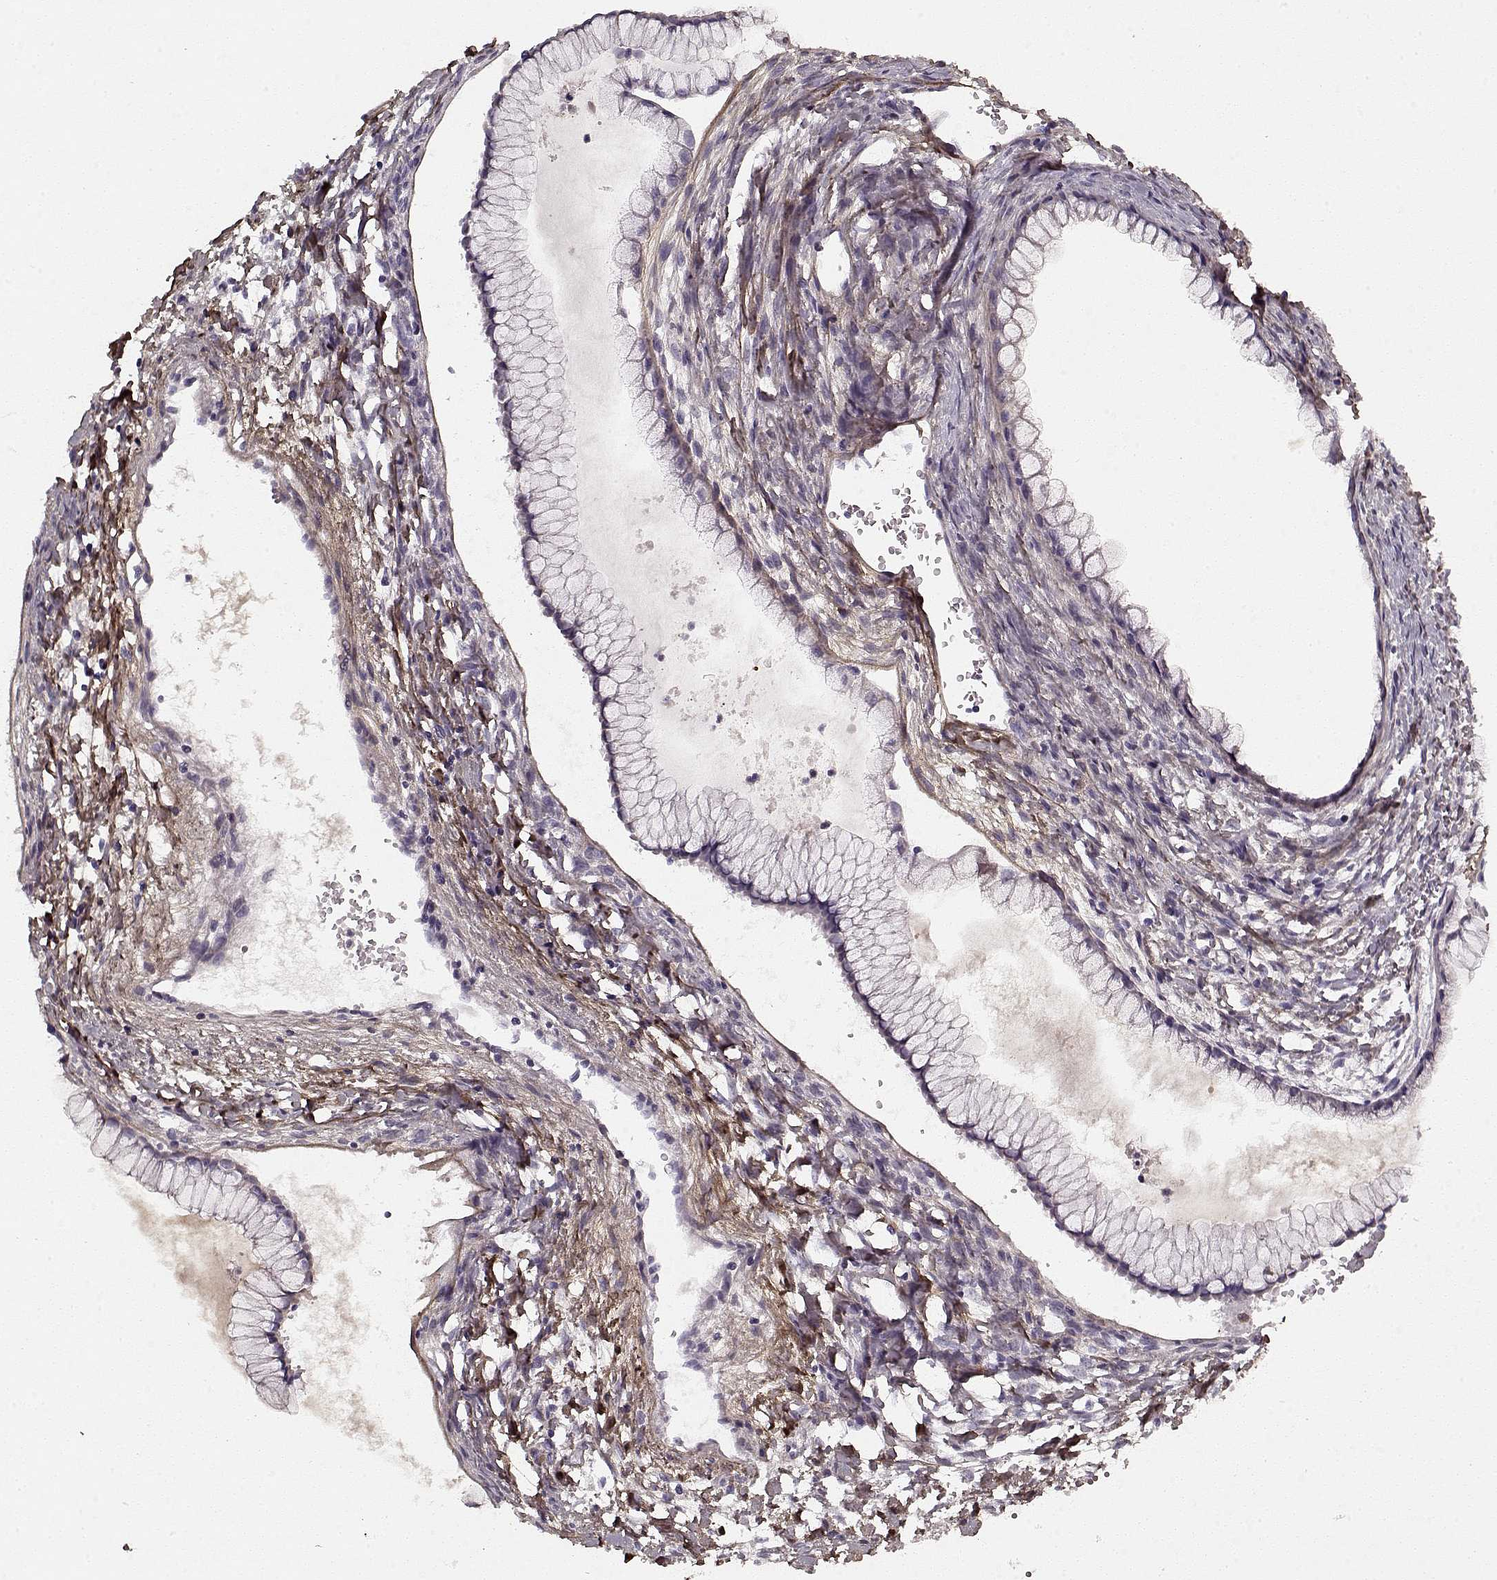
{"staining": {"intensity": "negative", "quantity": "none", "location": "none"}, "tissue": "ovarian cancer", "cell_type": "Tumor cells", "image_type": "cancer", "snomed": [{"axis": "morphology", "description": "Cystadenocarcinoma, mucinous, NOS"}, {"axis": "topography", "description": "Ovary"}], "caption": "An image of human mucinous cystadenocarcinoma (ovarian) is negative for staining in tumor cells. Nuclei are stained in blue.", "gene": "LUM", "patient": {"sex": "female", "age": 41}}